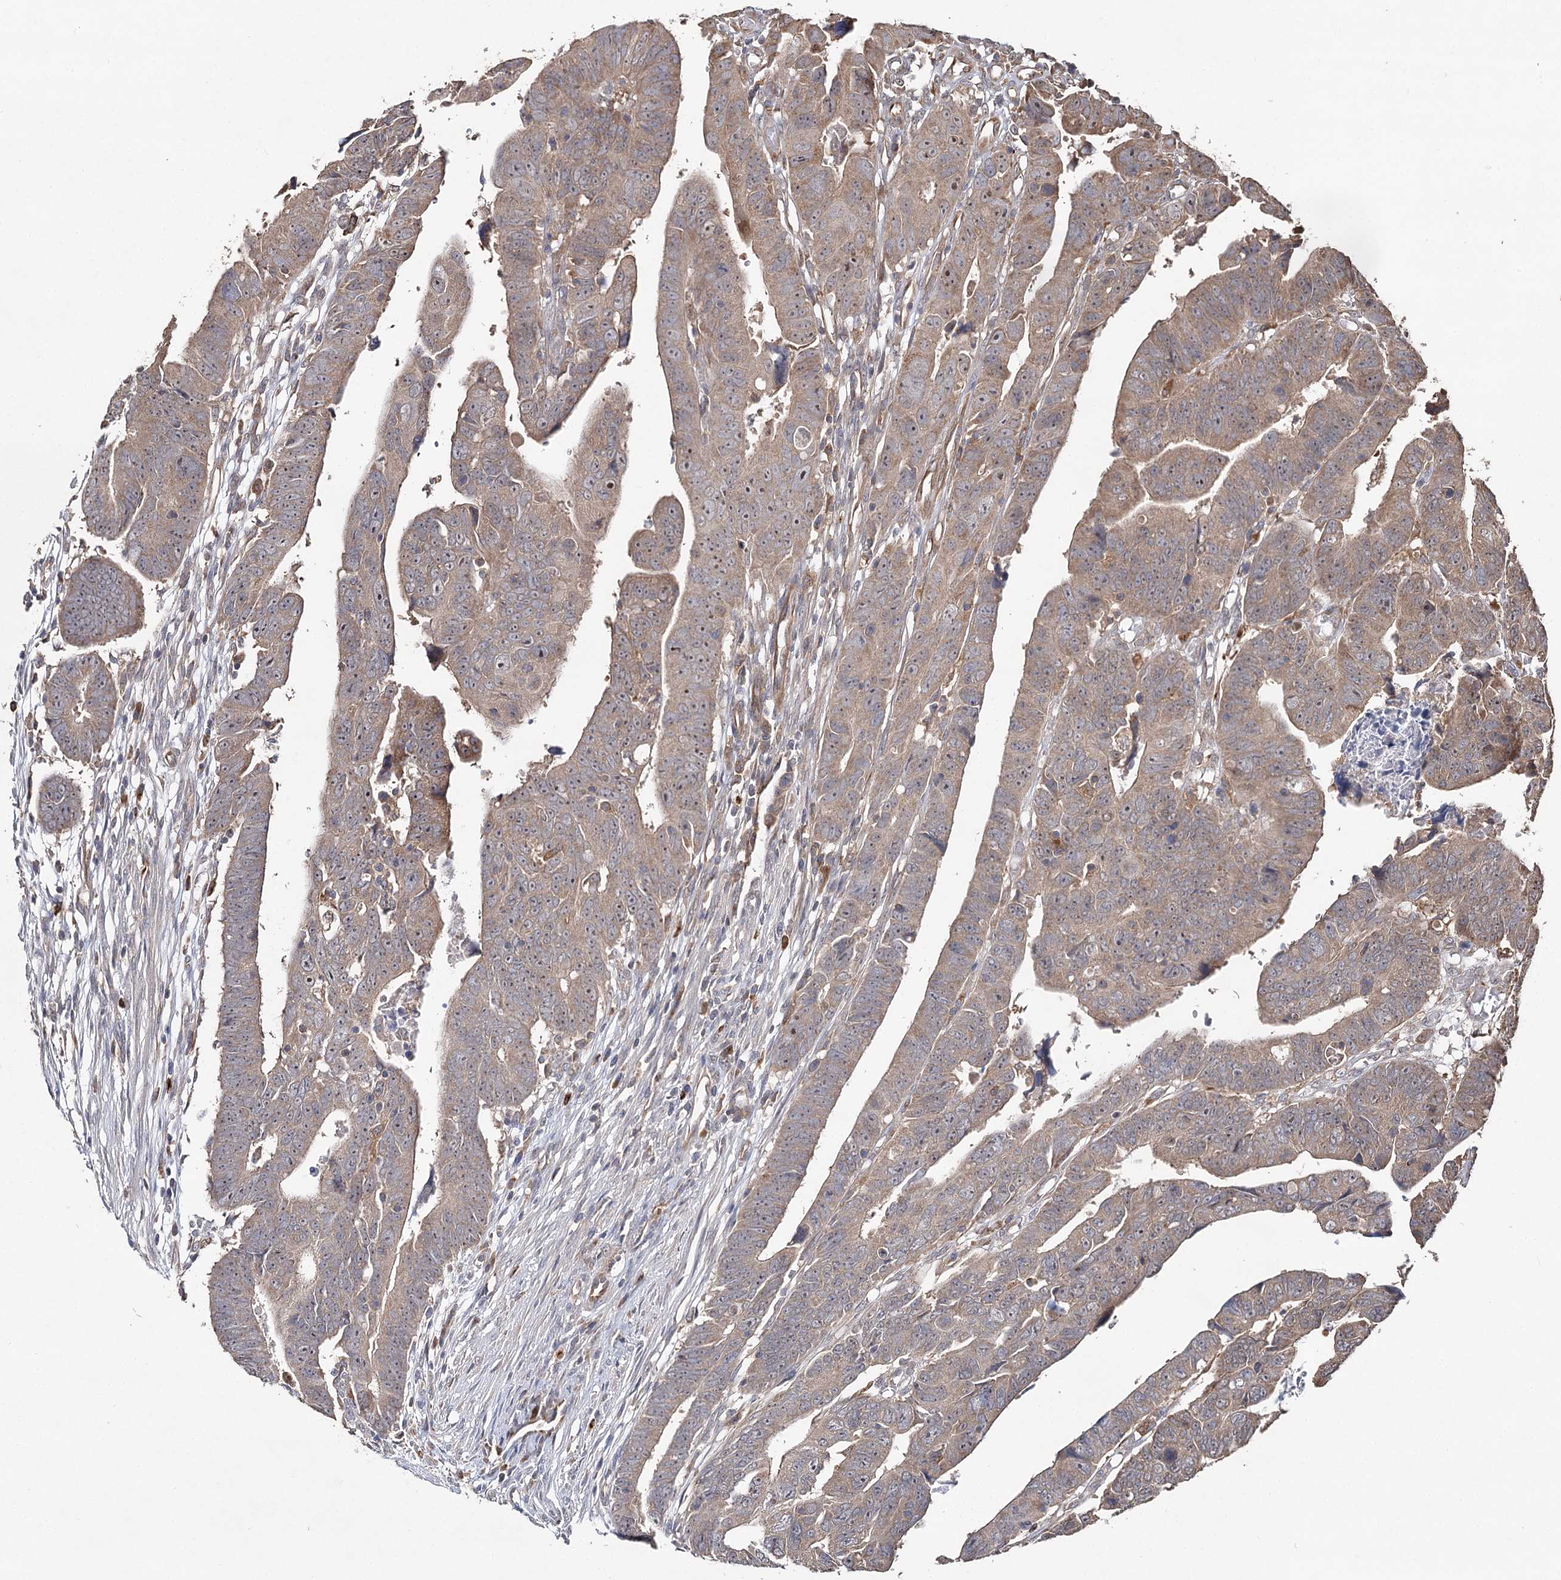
{"staining": {"intensity": "moderate", "quantity": ">75%", "location": "cytoplasmic/membranous,nuclear"}, "tissue": "colorectal cancer", "cell_type": "Tumor cells", "image_type": "cancer", "snomed": [{"axis": "morphology", "description": "Adenocarcinoma, NOS"}, {"axis": "topography", "description": "Rectum"}], "caption": "Colorectal adenocarcinoma was stained to show a protein in brown. There is medium levels of moderate cytoplasmic/membranous and nuclear expression in about >75% of tumor cells.", "gene": "DMXL1", "patient": {"sex": "female", "age": 65}}